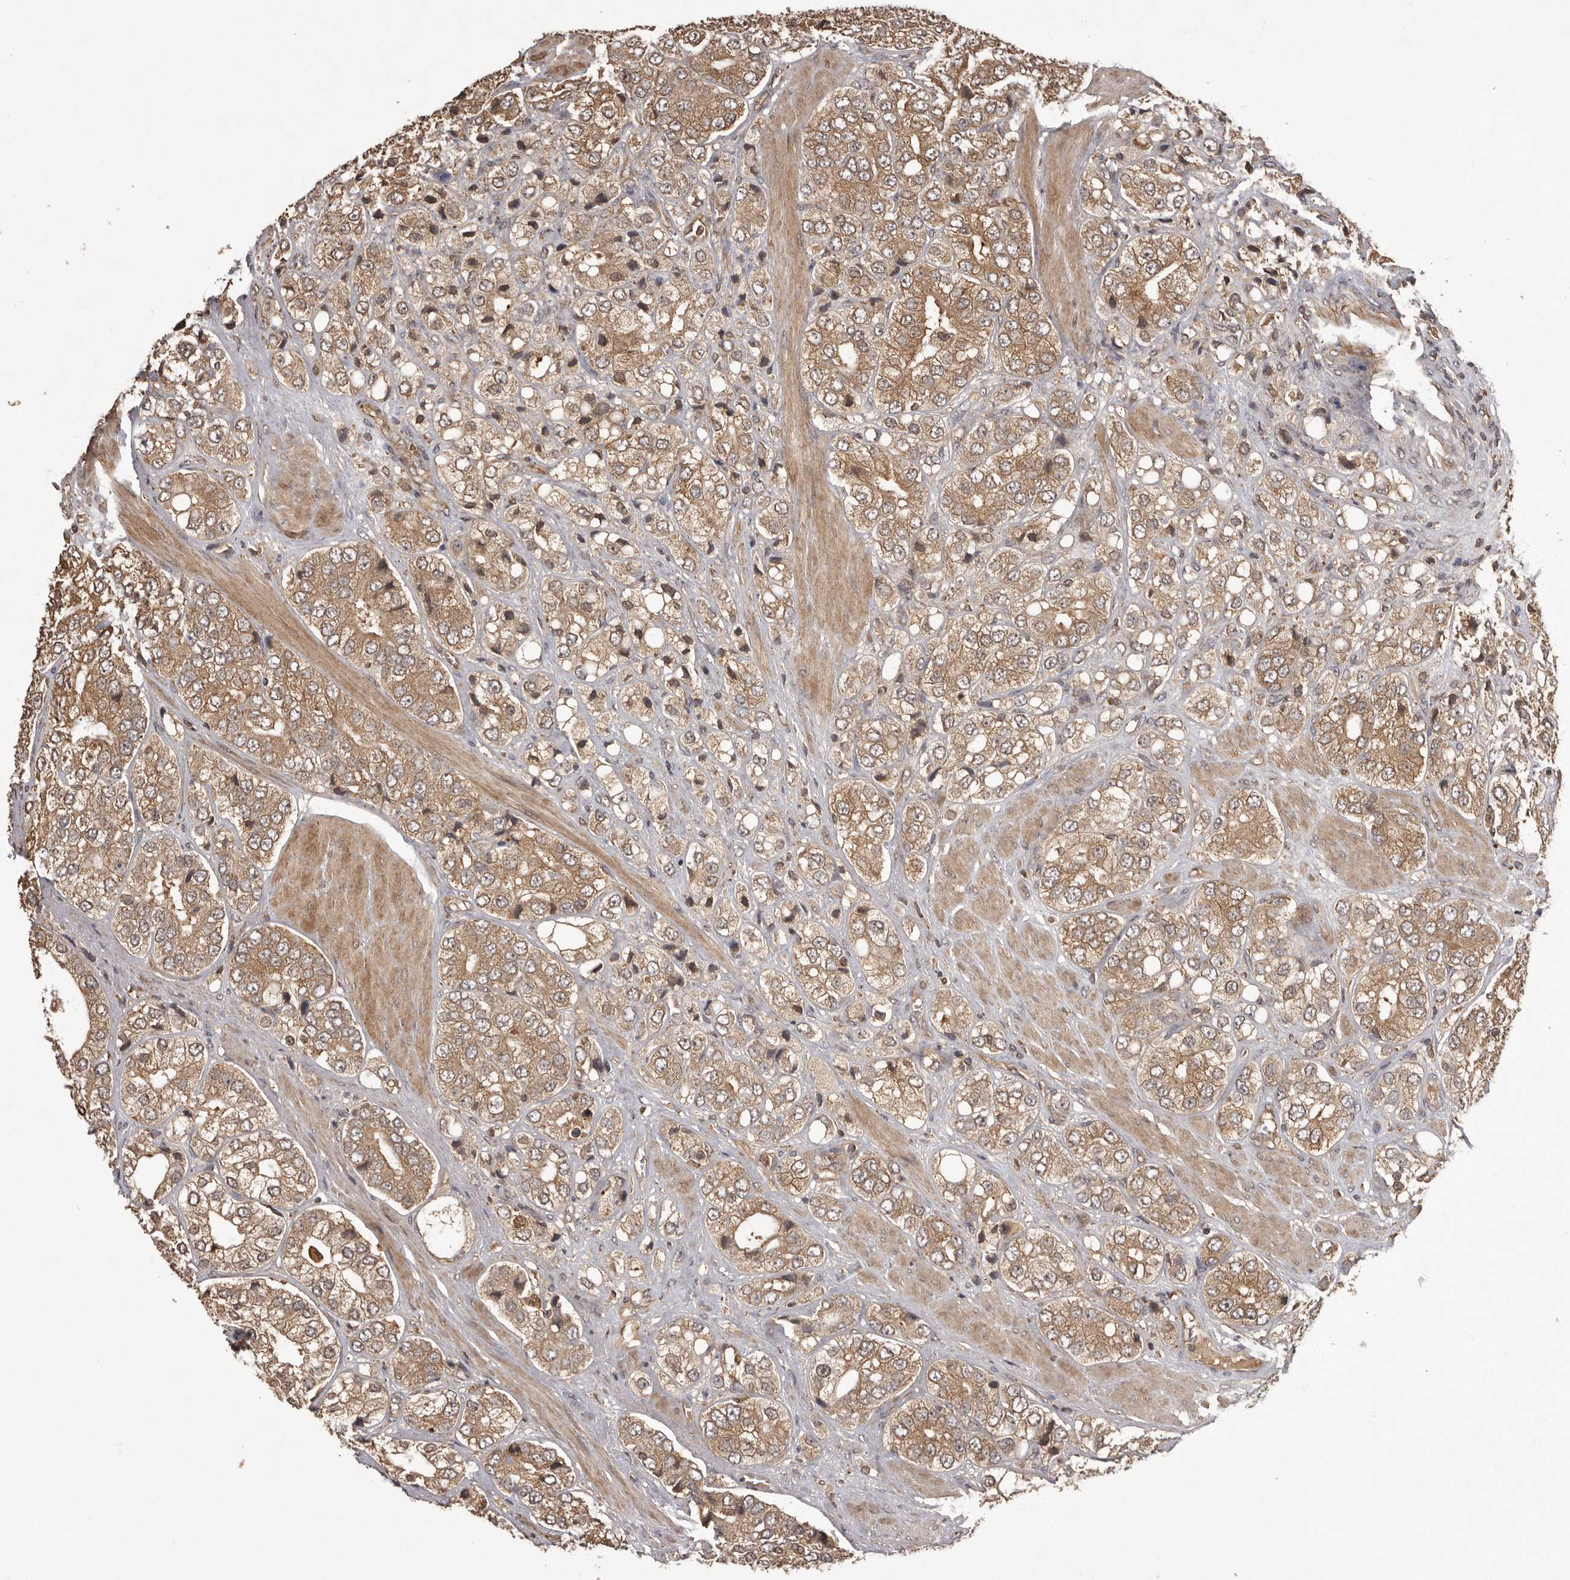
{"staining": {"intensity": "moderate", "quantity": ">75%", "location": "cytoplasmic/membranous"}, "tissue": "prostate cancer", "cell_type": "Tumor cells", "image_type": "cancer", "snomed": [{"axis": "morphology", "description": "Adenocarcinoma, High grade"}, {"axis": "topography", "description": "Prostate"}], "caption": "This micrograph exhibits prostate adenocarcinoma (high-grade) stained with IHC to label a protein in brown. The cytoplasmic/membranous of tumor cells show moderate positivity for the protein. Nuclei are counter-stained blue.", "gene": "SLC22A3", "patient": {"sex": "male", "age": 50}}